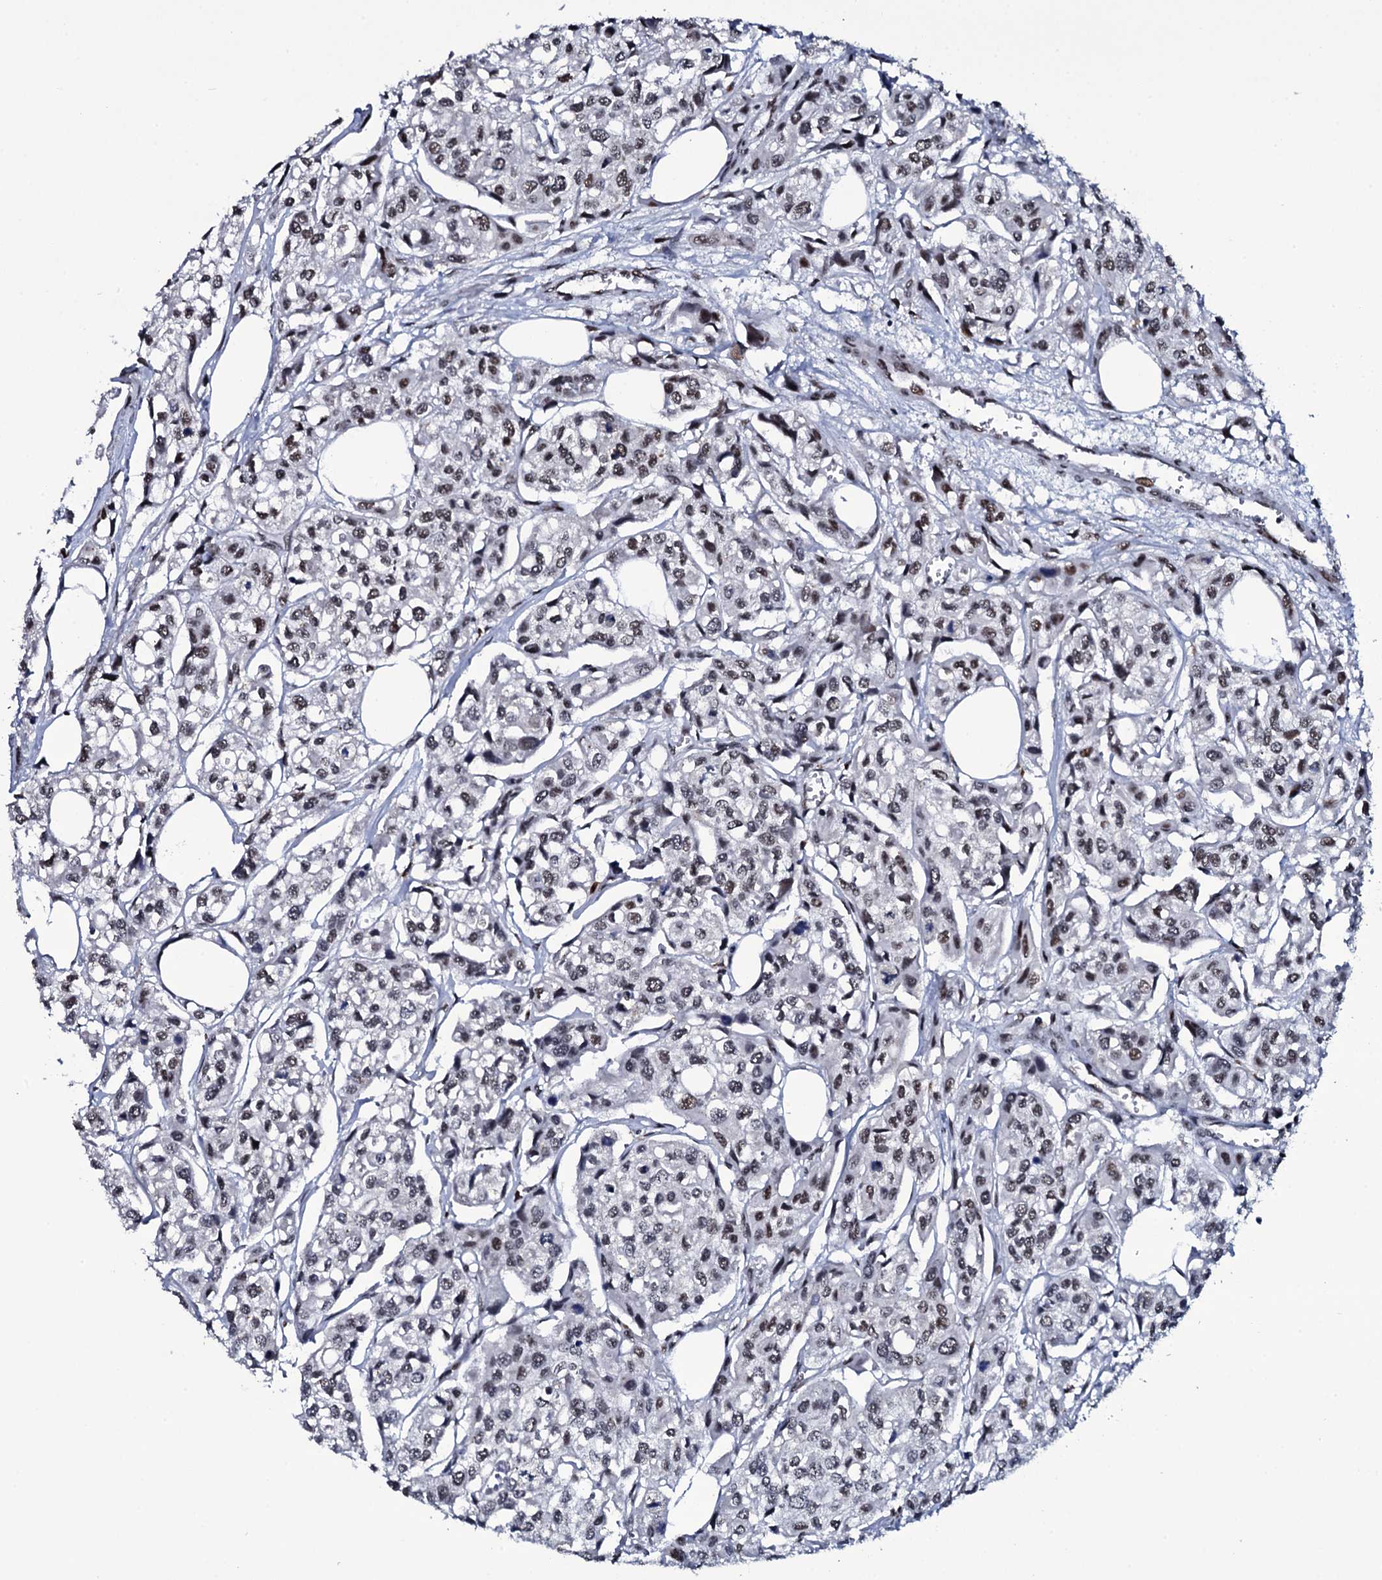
{"staining": {"intensity": "moderate", "quantity": "<25%", "location": "nuclear"}, "tissue": "urothelial cancer", "cell_type": "Tumor cells", "image_type": "cancer", "snomed": [{"axis": "morphology", "description": "Urothelial carcinoma, High grade"}, {"axis": "topography", "description": "Urinary bladder"}], "caption": "Immunohistochemistry (IHC) (DAB) staining of human urothelial carcinoma (high-grade) demonstrates moderate nuclear protein expression in approximately <25% of tumor cells. (DAB = brown stain, brightfield microscopy at high magnification).", "gene": "ZMIZ2", "patient": {"sex": "male", "age": 67}}